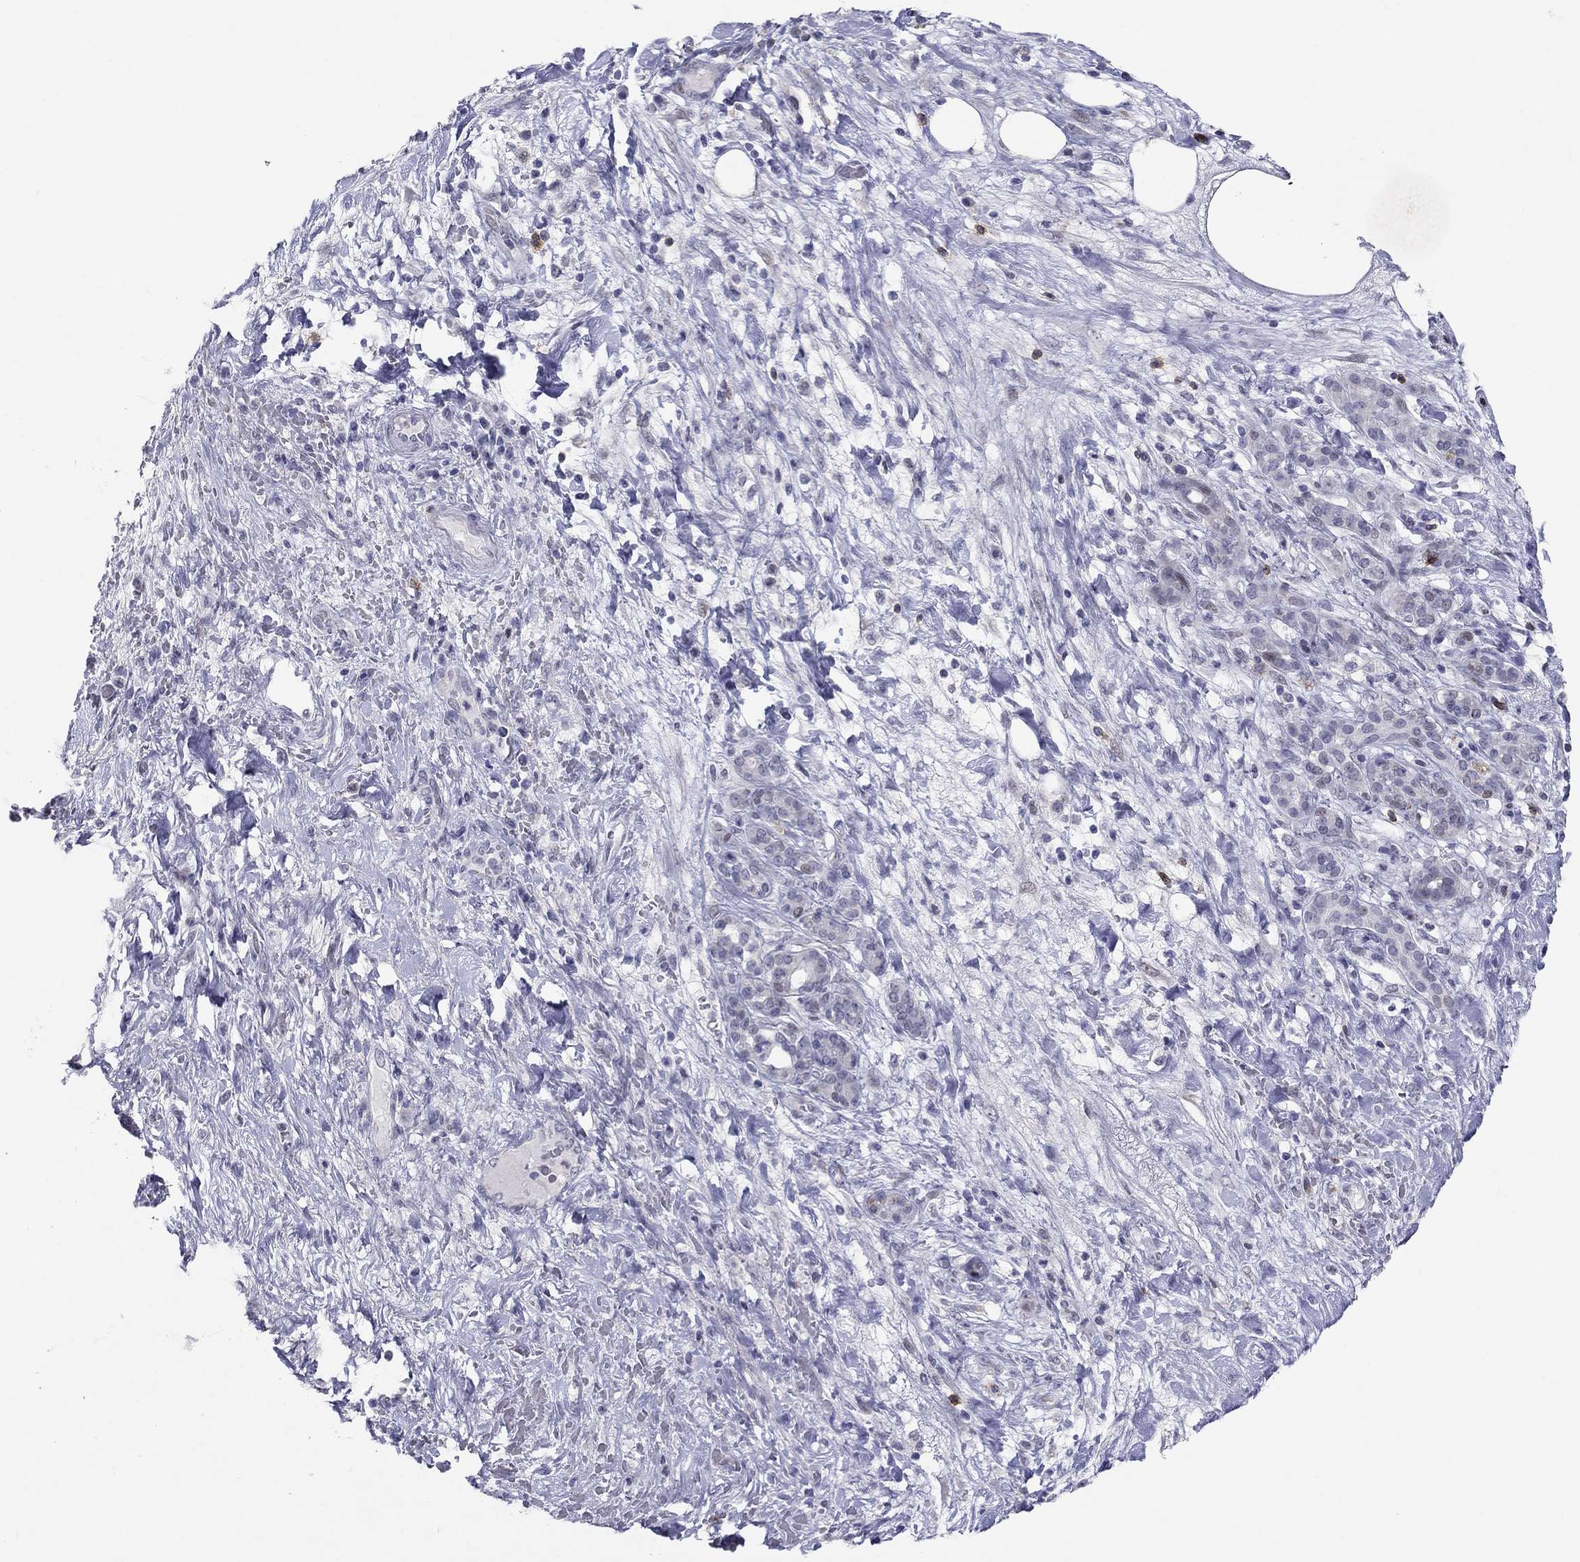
{"staining": {"intensity": "negative", "quantity": "none", "location": "none"}, "tissue": "pancreatic cancer", "cell_type": "Tumor cells", "image_type": "cancer", "snomed": [{"axis": "morphology", "description": "Adenocarcinoma, NOS"}, {"axis": "topography", "description": "Pancreas"}], "caption": "Immunohistochemistry image of human pancreatic cancer stained for a protein (brown), which reveals no staining in tumor cells.", "gene": "ITGAE", "patient": {"sex": "male", "age": 44}}